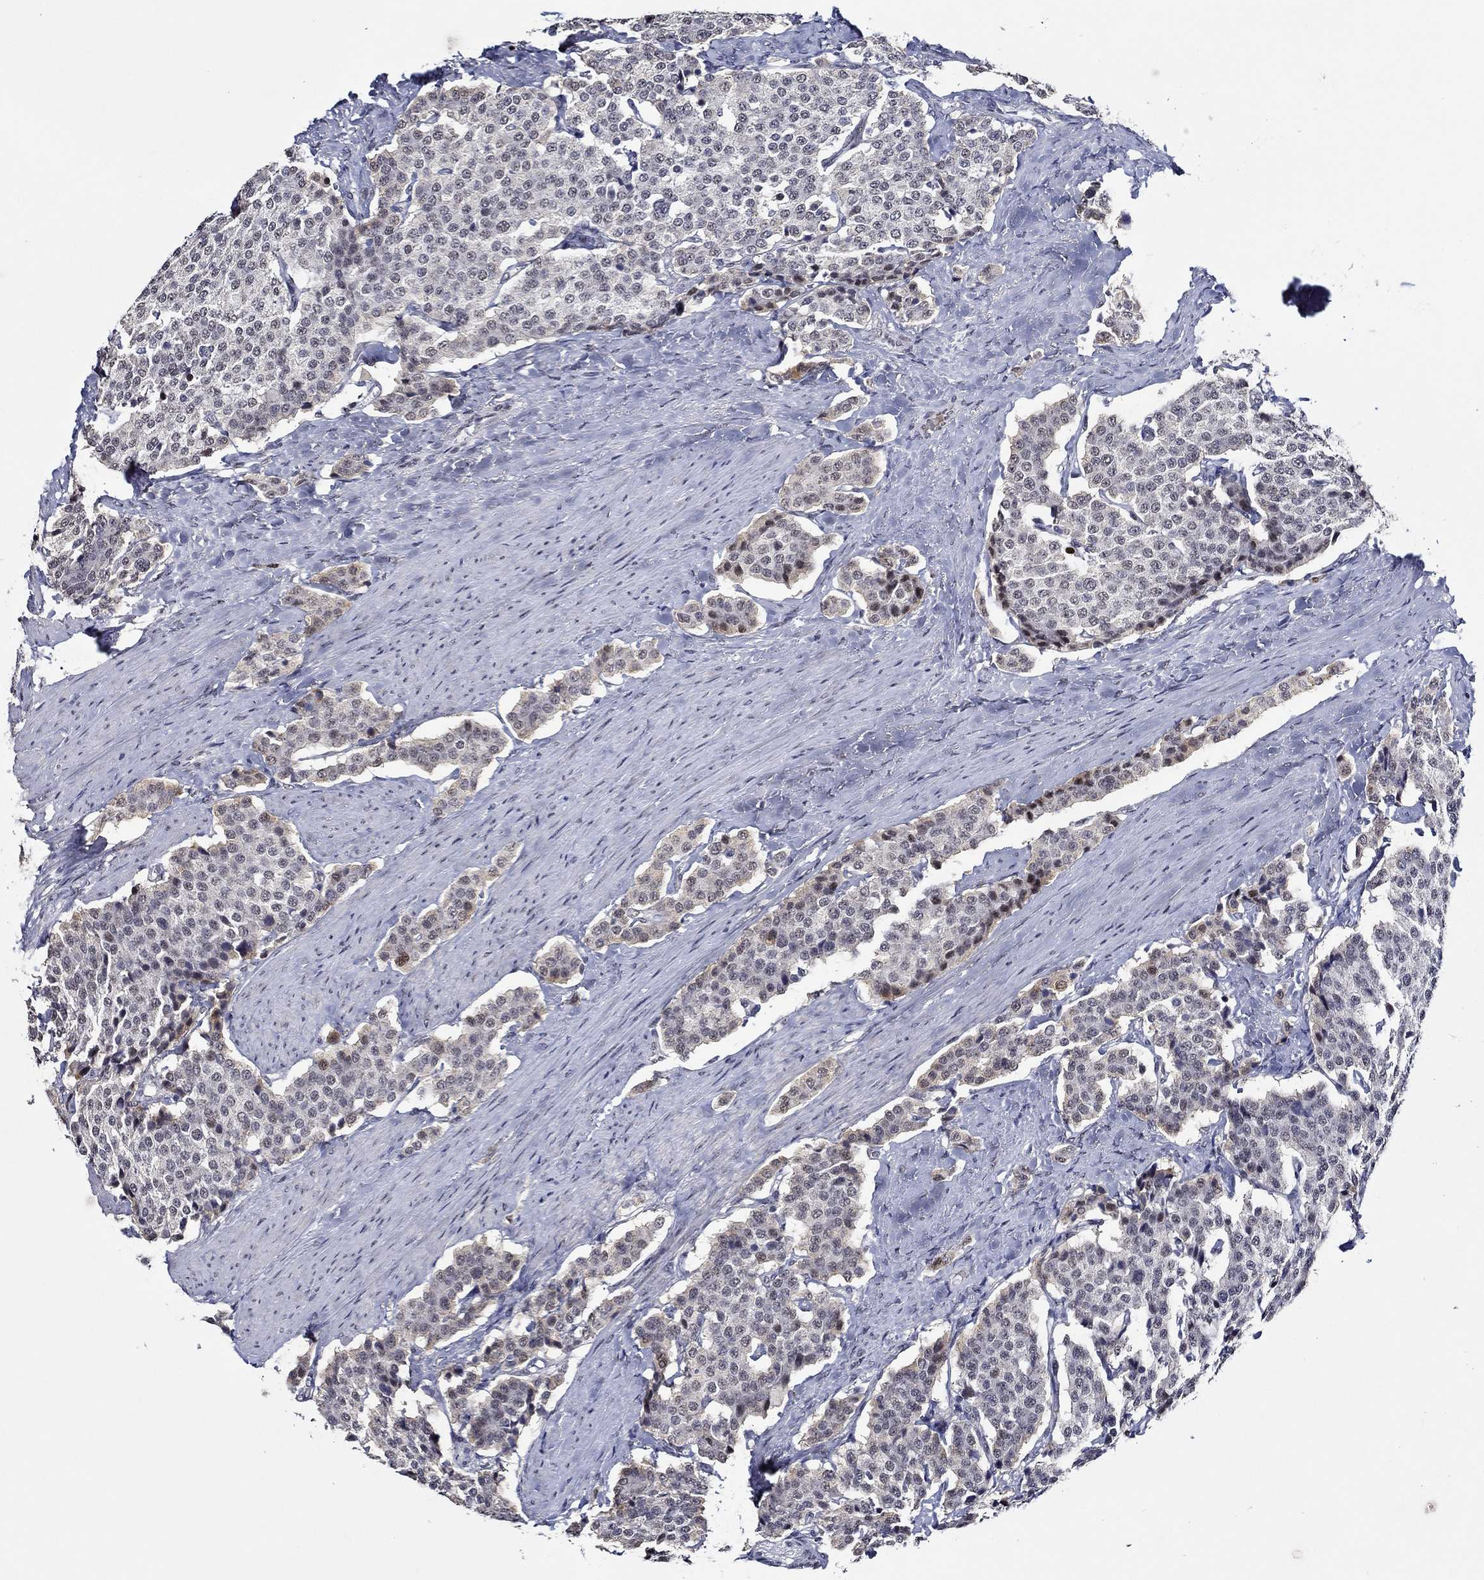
{"staining": {"intensity": "moderate", "quantity": "<25%", "location": "nuclear"}, "tissue": "carcinoid", "cell_type": "Tumor cells", "image_type": "cancer", "snomed": [{"axis": "morphology", "description": "Carcinoid, malignant, NOS"}, {"axis": "topography", "description": "Small intestine"}], "caption": "Protein expression analysis of carcinoid (malignant) reveals moderate nuclear expression in about <25% of tumor cells. Using DAB (brown) and hematoxylin (blue) stains, captured at high magnification using brightfield microscopy.", "gene": "GATA2", "patient": {"sex": "female", "age": 58}}